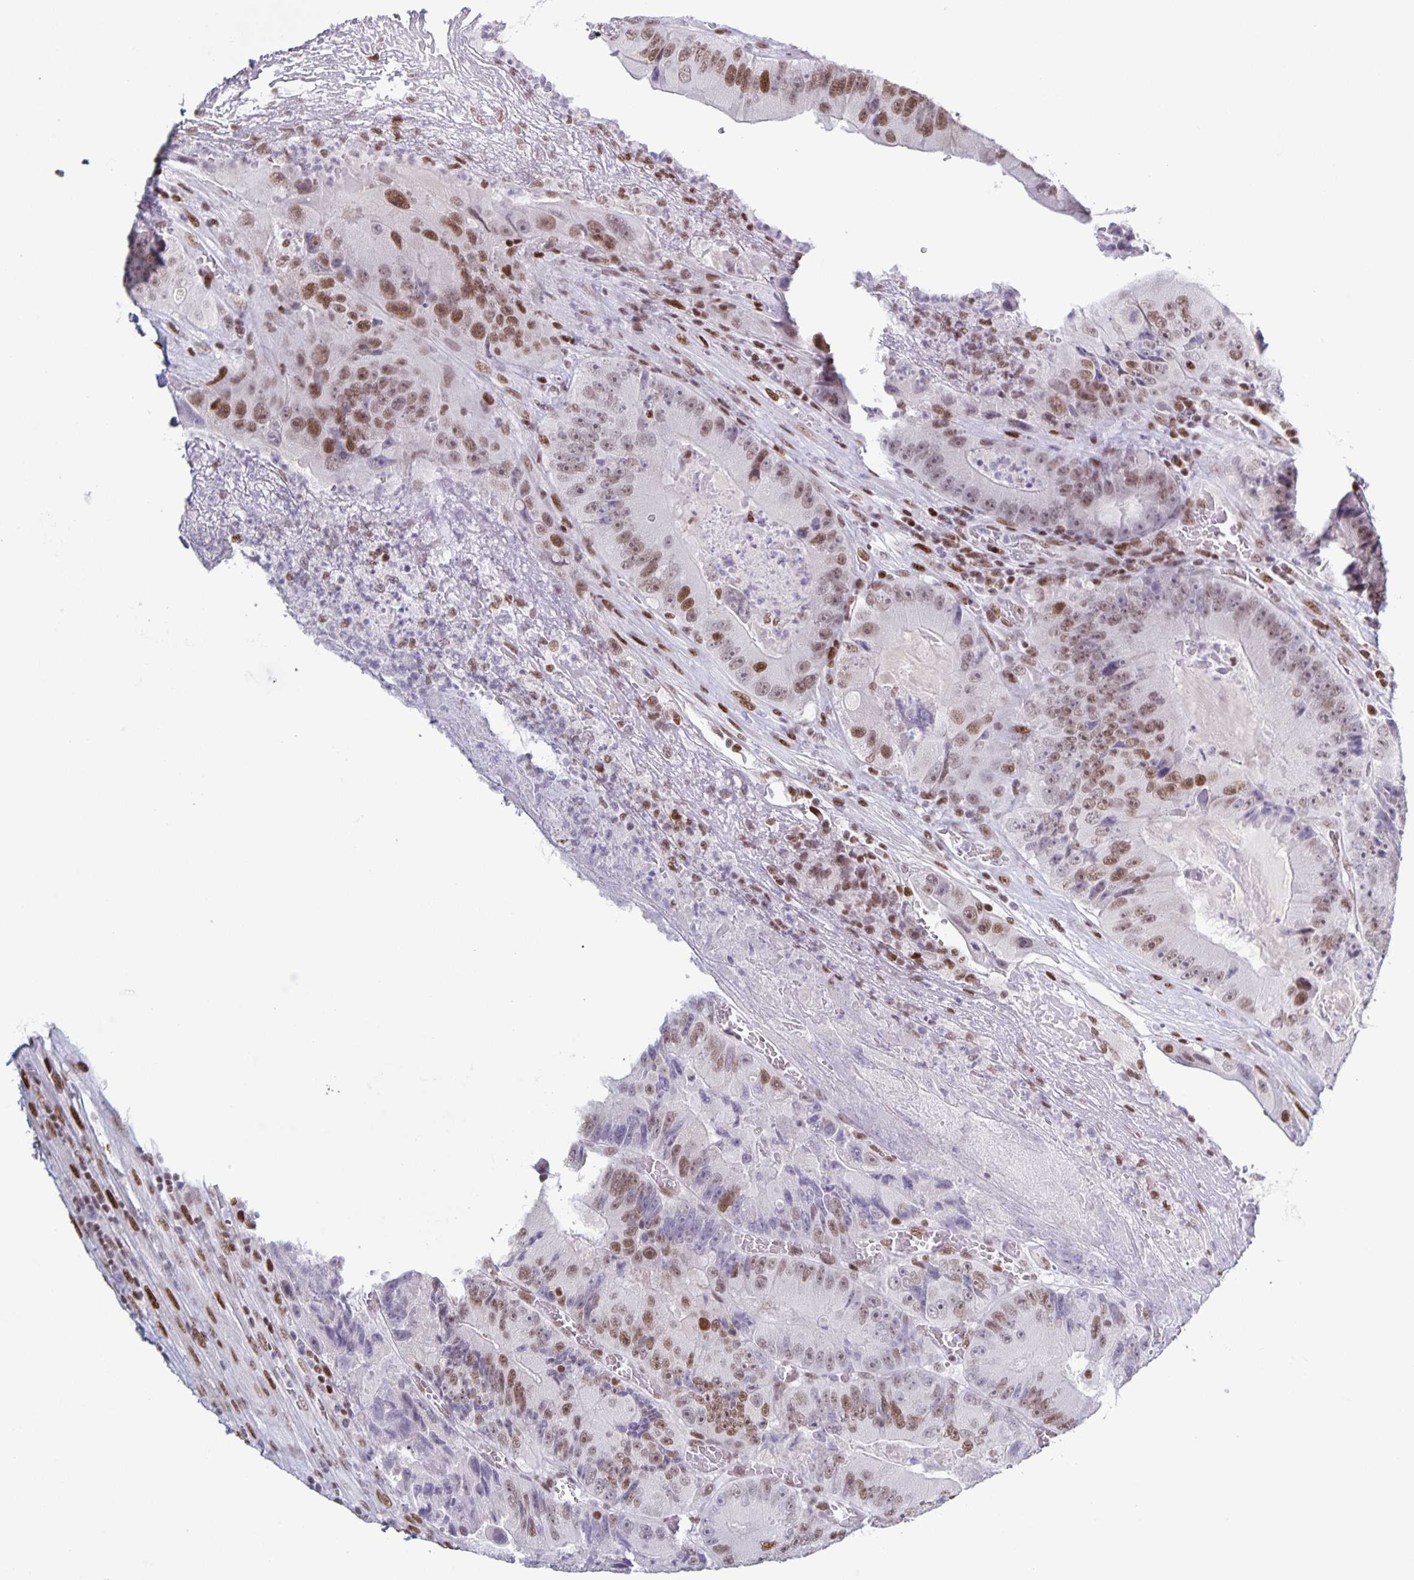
{"staining": {"intensity": "moderate", "quantity": ">75%", "location": "nuclear"}, "tissue": "colorectal cancer", "cell_type": "Tumor cells", "image_type": "cancer", "snomed": [{"axis": "morphology", "description": "Adenocarcinoma, NOS"}, {"axis": "topography", "description": "Colon"}], "caption": "Human colorectal cancer (adenocarcinoma) stained with a brown dye exhibits moderate nuclear positive staining in about >75% of tumor cells.", "gene": "JUND", "patient": {"sex": "female", "age": 86}}